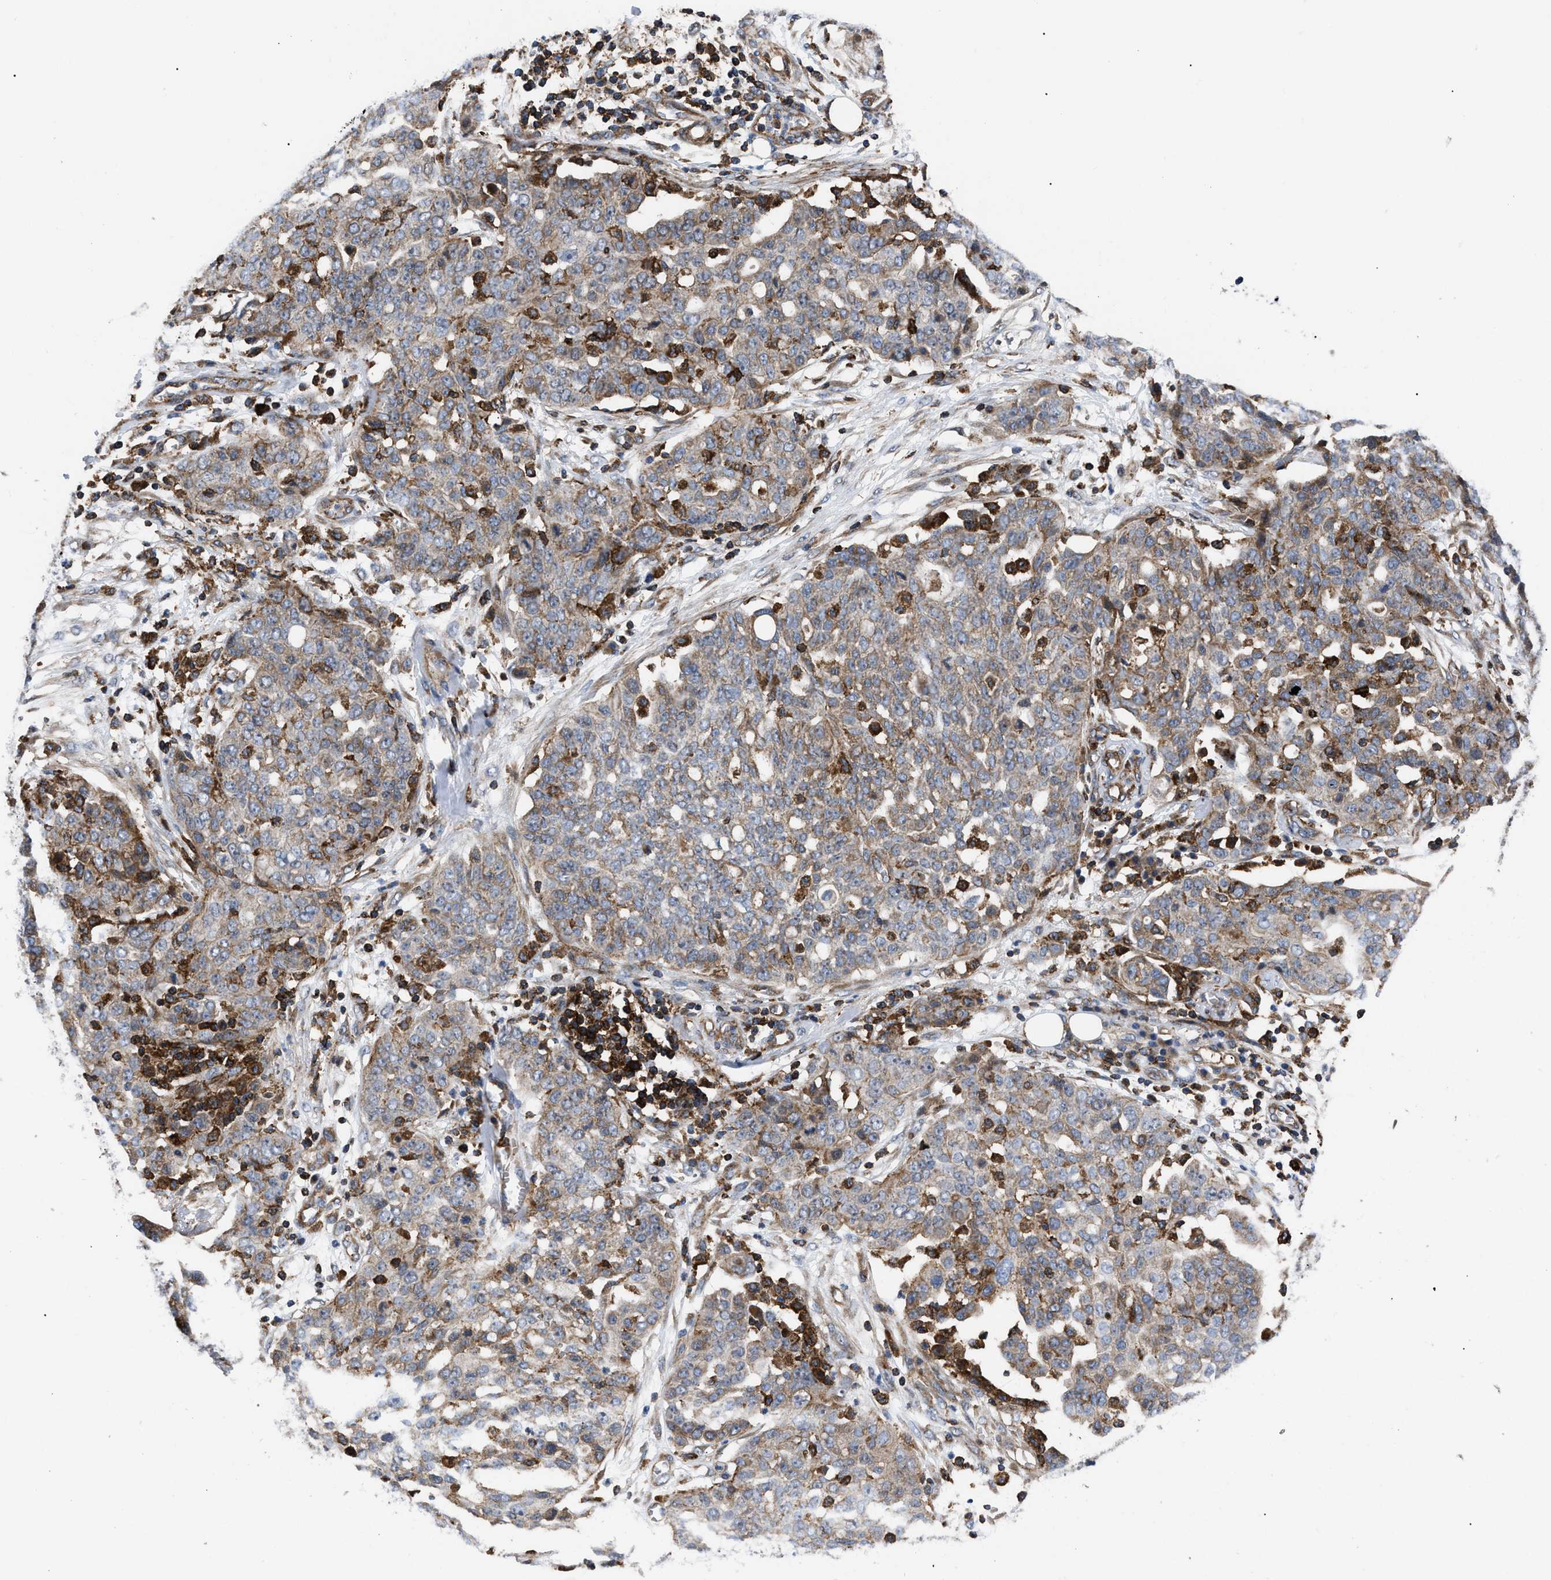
{"staining": {"intensity": "weak", "quantity": ">75%", "location": "cytoplasmic/membranous"}, "tissue": "ovarian cancer", "cell_type": "Tumor cells", "image_type": "cancer", "snomed": [{"axis": "morphology", "description": "Cystadenocarcinoma, serous, NOS"}, {"axis": "topography", "description": "Soft tissue"}, {"axis": "topography", "description": "Ovary"}], "caption": "Tumor cells reveal low levels of weak cytoplasmic/membranous expression in about >75% of cells in ovarian serous cystadenocarcinoma.", "gene": "SPAST", "patient": {"sex": "female", "age": 57}}